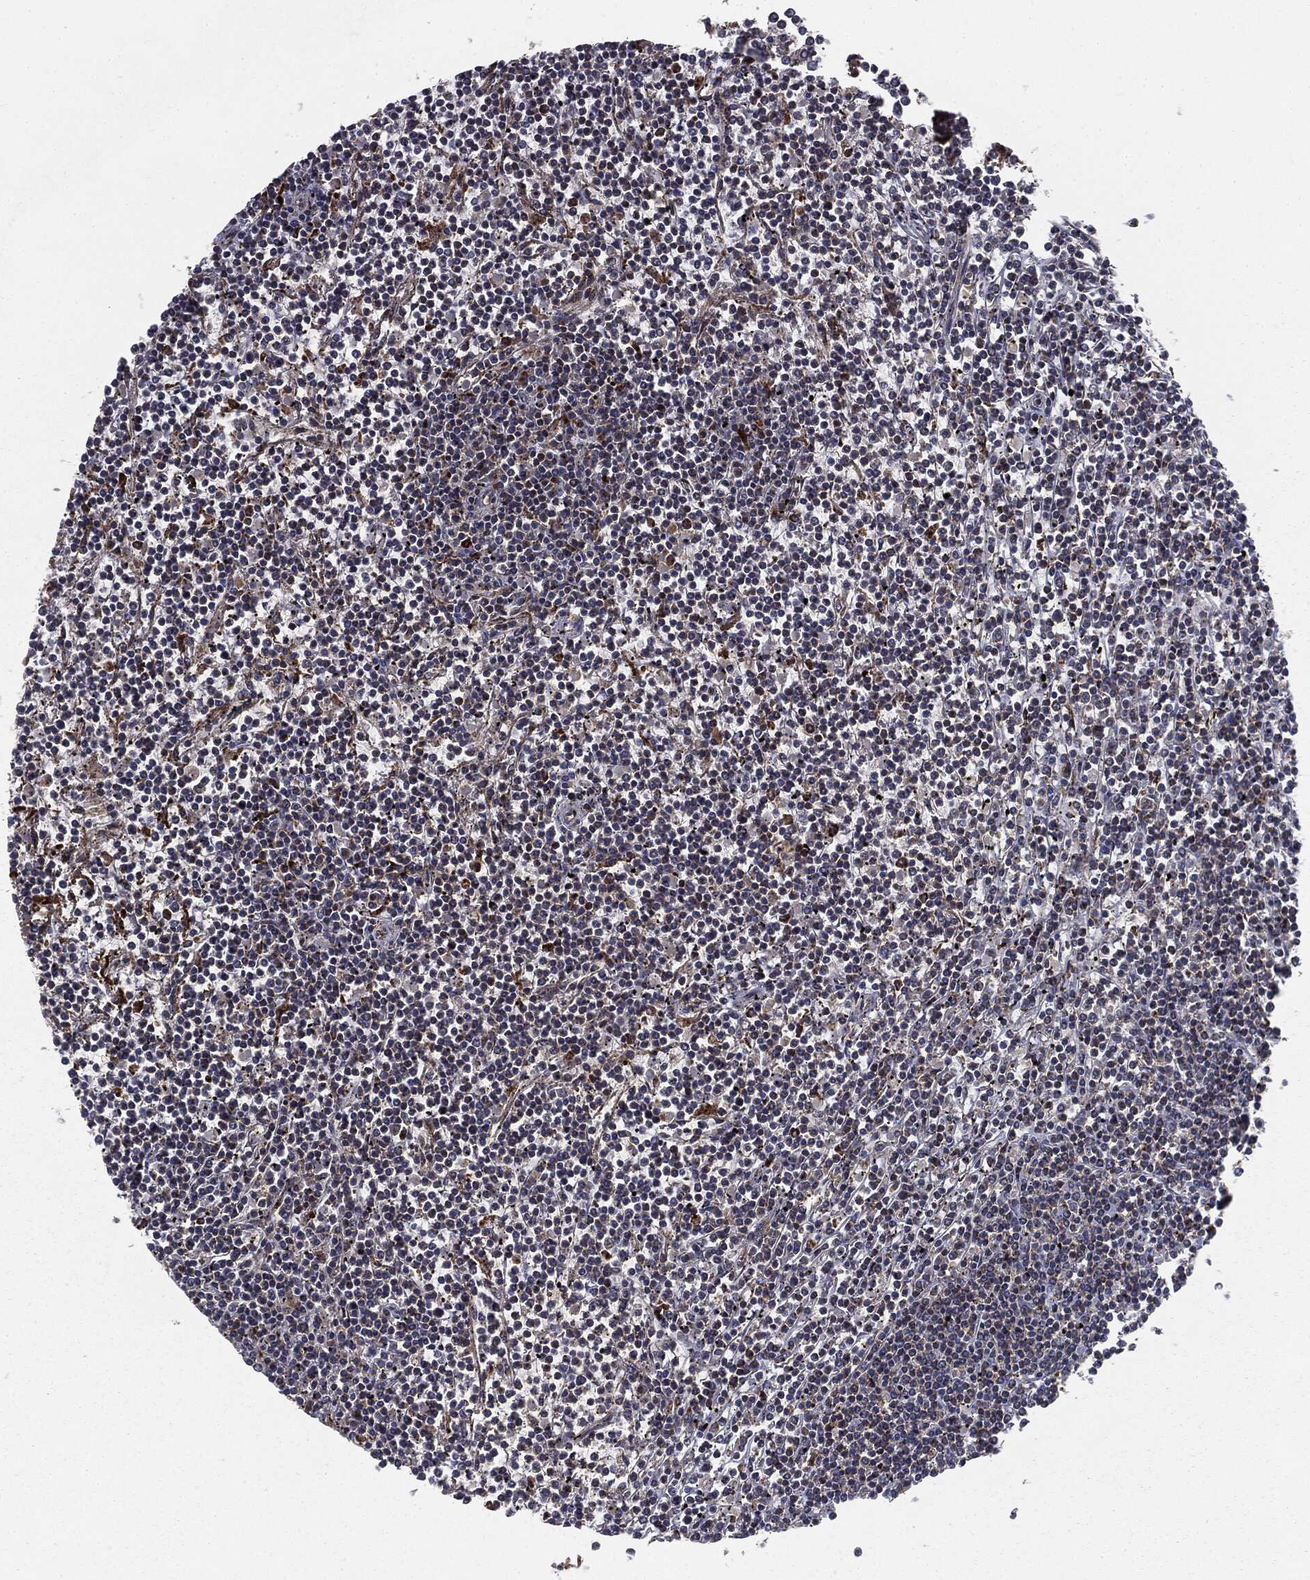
{"staining": {"intensity": "negative", "quantity": "none", "location": "none"}, "tissue": "lymphoma", "cell_type": "Tumor cells", "image_type": "cancer", "snomed": [{"axis": "morphology", "description": "Malignant lymphoma, non-Hodgkin's type, Low grade"}, {"axis": "topography", "description": "Spleen"}], "caption": "Immunohistochemistry (IHC) image of low-grade malignant lymphoma, non-Hodgkin's type stained for a protein (brown), which displays no expression in tumor cells. (DAB immunohistochemistry visualized using brightfield microscopy, high magnification).", "gene": "CTSA", "patient": {"sex": "female", "age": 19}}